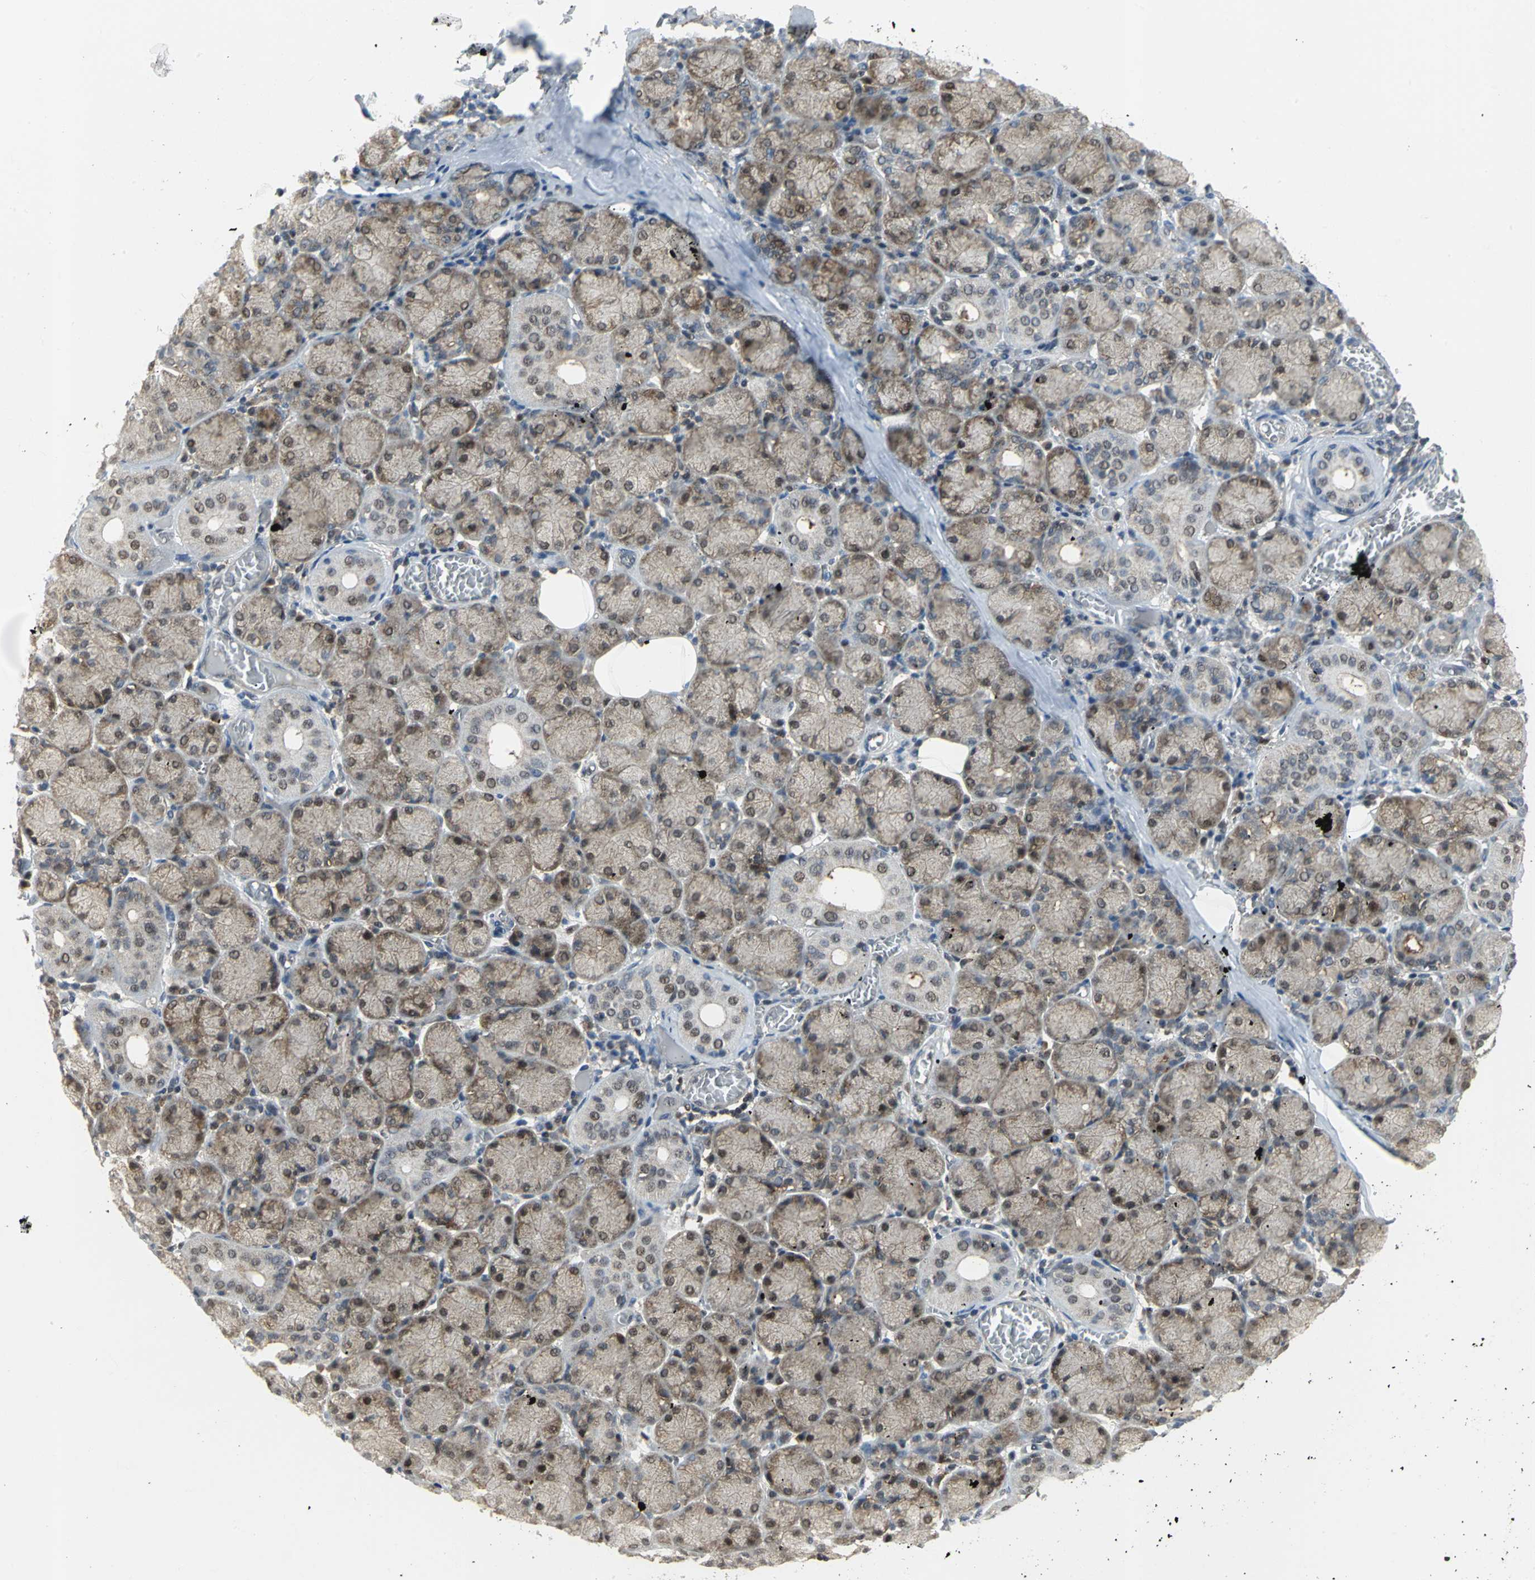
{"staining": {"intensity": "moderate", "quantity": "25%-75%", "location": "cytoplasmic/membranous"}, "tissue": "salivary gland", "cell_type": "Glandular cells", "image_type": "normal", "snomed": [{"axis": "morphology", "description": "Normal tissue, NOS"}, {"axis": "topography", "description": "Salivary gland"}], "caption": "Protein expression analysis of benign salivary gland reveals moderate cytoplasmic/membranous positivity in about 25%-75% of glandular cells. (brown staining indicates protein expression, while blue staining denotes nuclei).", "gene": "PSMA4", "patient": {"sex": "female", "age": 24}}